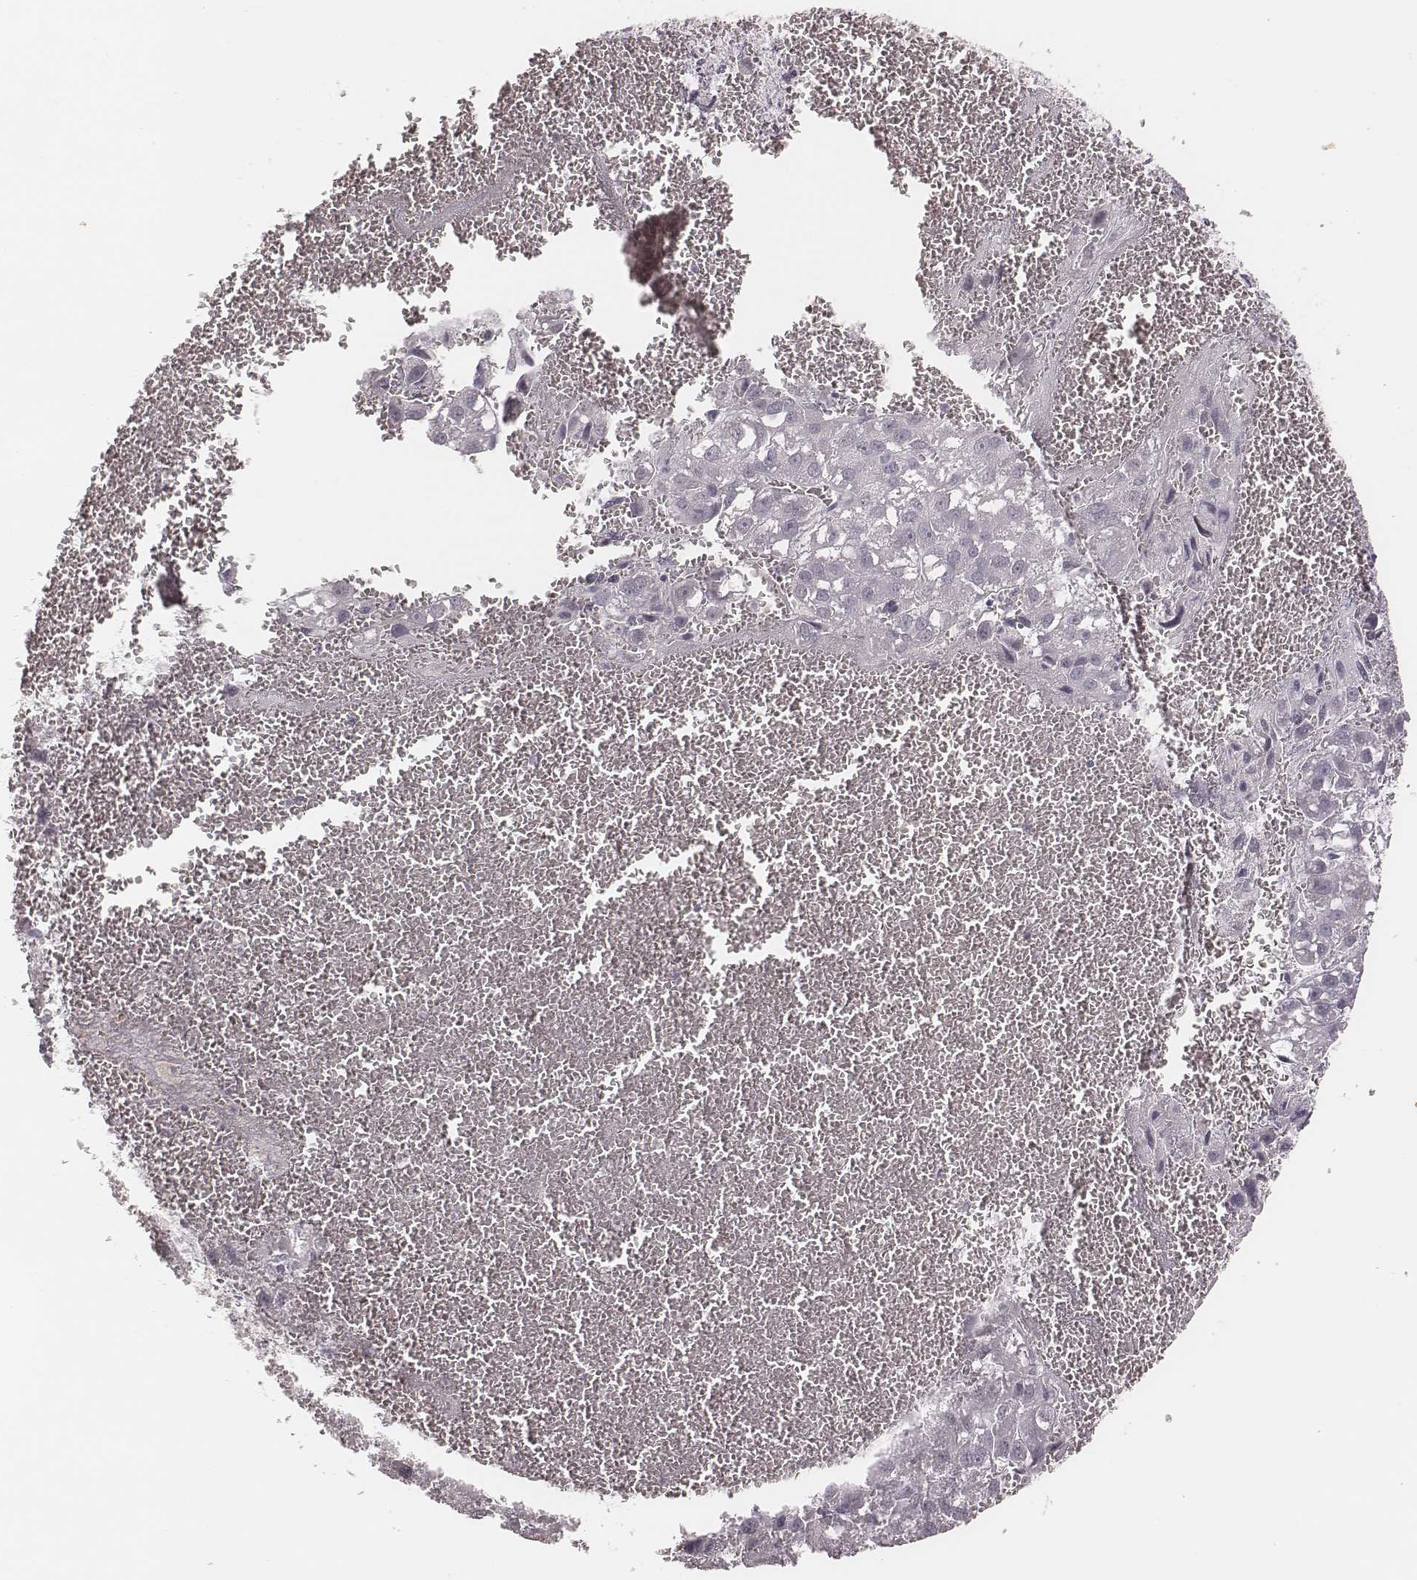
{"staining": {"intensity": "negative", "quantity": "none", "location": "none"}, "tissue": "liver cancer", "cell_type": "Tumor cells", "image_type": "cancer", "snomed": [{"axis": "morphology", "description": "Carcinoma, Hepatocellular, NOS"}, {"axis": "topography", "description": "Liver"}], "caption": "There is no significant positivity in tumor cells of liver cancer (hepatocellular carcinoma).", "gene": "MSX1", "patient": {"sex": "female", "age": 70}}